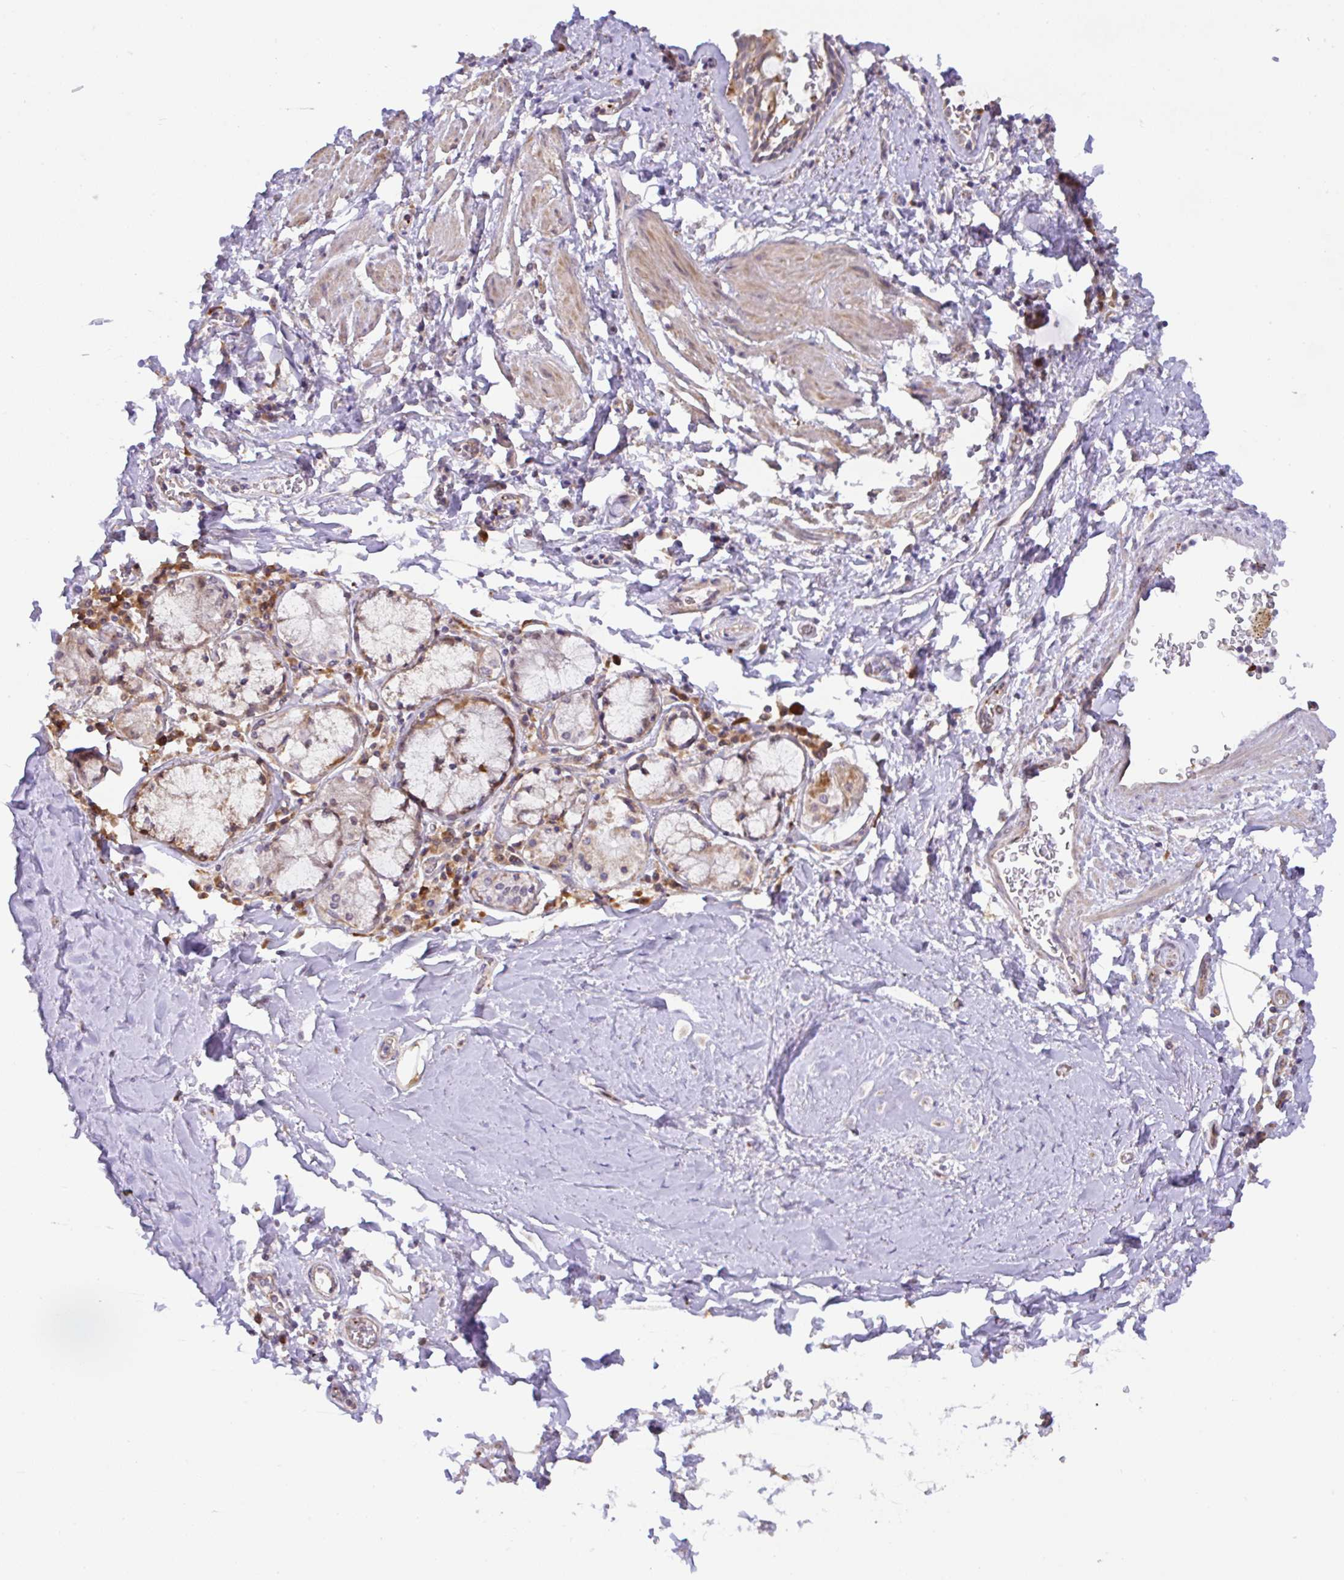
{"staining": {"intensity": "moderate", "quantity": "25%-75%", "location": "nuclear"}, "tissue": "soft tissue", "cell_type": "Chondrocytes", "image_type": "normal", "snomed": [{"axis": "morphology", "description": "Normal tissue, NOS"}, {"axis": "morphology", "description": "Degeneration, NOS"}, {"axis": "topography", "description": "Cartilage tissue"}, {"axis": "topography", "description": "Lung"}], "caption": "A brown stain highlights moderate nuclear positivity of a protein in chondrocytes of benign soft tissue. The staining is performed using DAB brown chromogen to label protein expression. The nuclei are counter-stained blue using hematoxylin.", "gene": "DLEU7", "patient": {"sex": "female", "age": 61}}